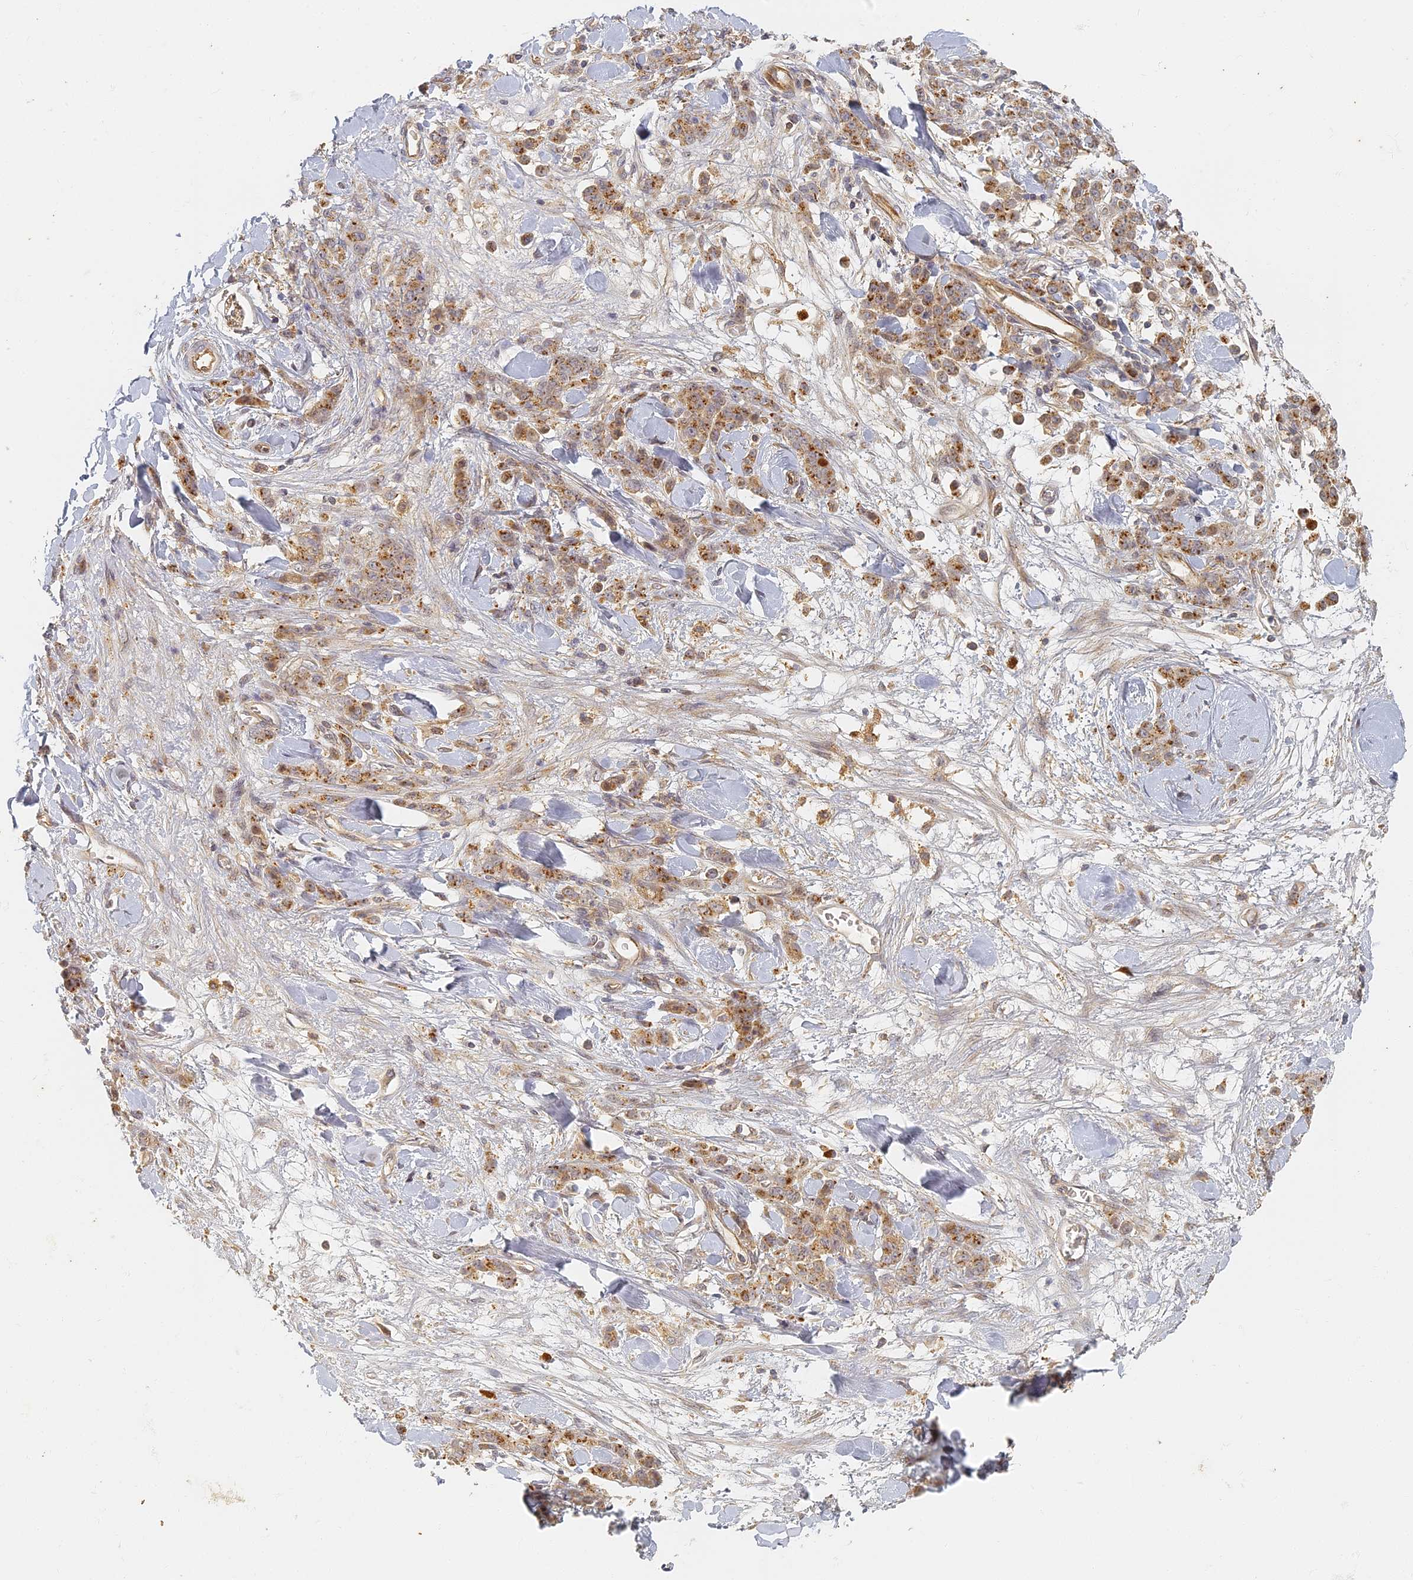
{"staining": {"intensity": "moderate", "quantity": ">75%", "location": "cytoplasmic/membranous"}, "tissue": "stomach cancer", "cell_type": "Tumor cells", "image_type": "cancer", "snomed": [{"axis": "morphology", "description": "Normal tissue, NOS"}, {"axis": "morphology", "description": "Adenocarcinoma, NOS"}, {"axis": "topography", "description": "Stomach"}], "caption": "DAB (3,3'-diaminobenzidine) immunohistochemical staining of human adenocarcinoma (stomach) demonstrates moderate cytoplasmic/membranous protein positivity in approximately >75% of tumor cells.", "gene": "INO80D", "patient": {"sex": "male", "age": 82}}